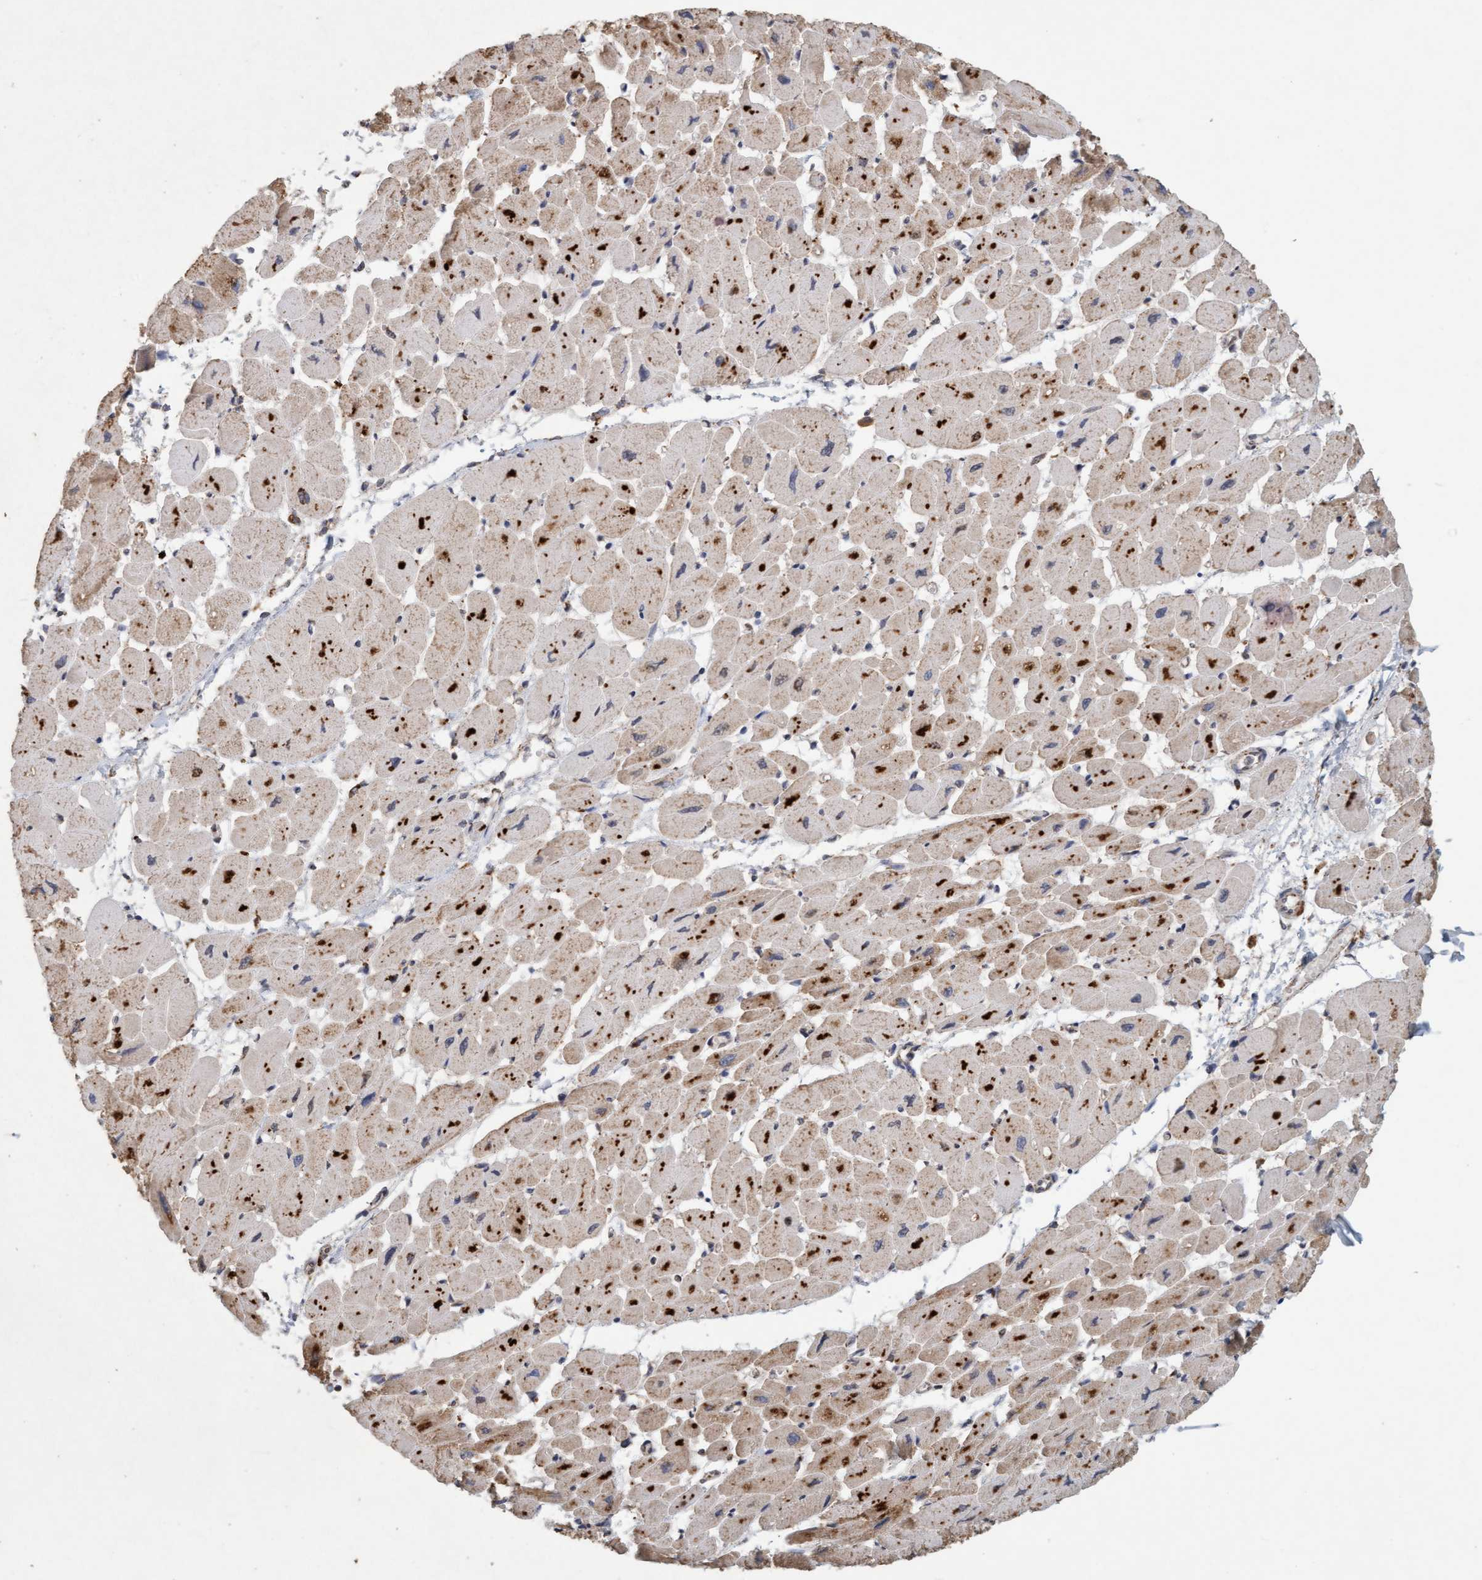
{"staining": {"intensity": "moderate", "quantity": "25%-75%", "location": "cytoplasmic/membranous"}, "tissue": "heart muscle", "cell_type": "Cardiomyocytes", "image_type": "normal", "snomed": [{"axis": "morphology", "description": "Normal tissue, NOS"}, {"axis": "topography", "description": "Heart"}], "caption": "The image displays staining of benign heart muscle, revealing moderate cytoplasmic/membranous protein staining (brown color) within cardiomyocytes. Nuclei are stained in blue.", "gene": "VSIG8", "patient": {"sex": "female", "age": 54}}